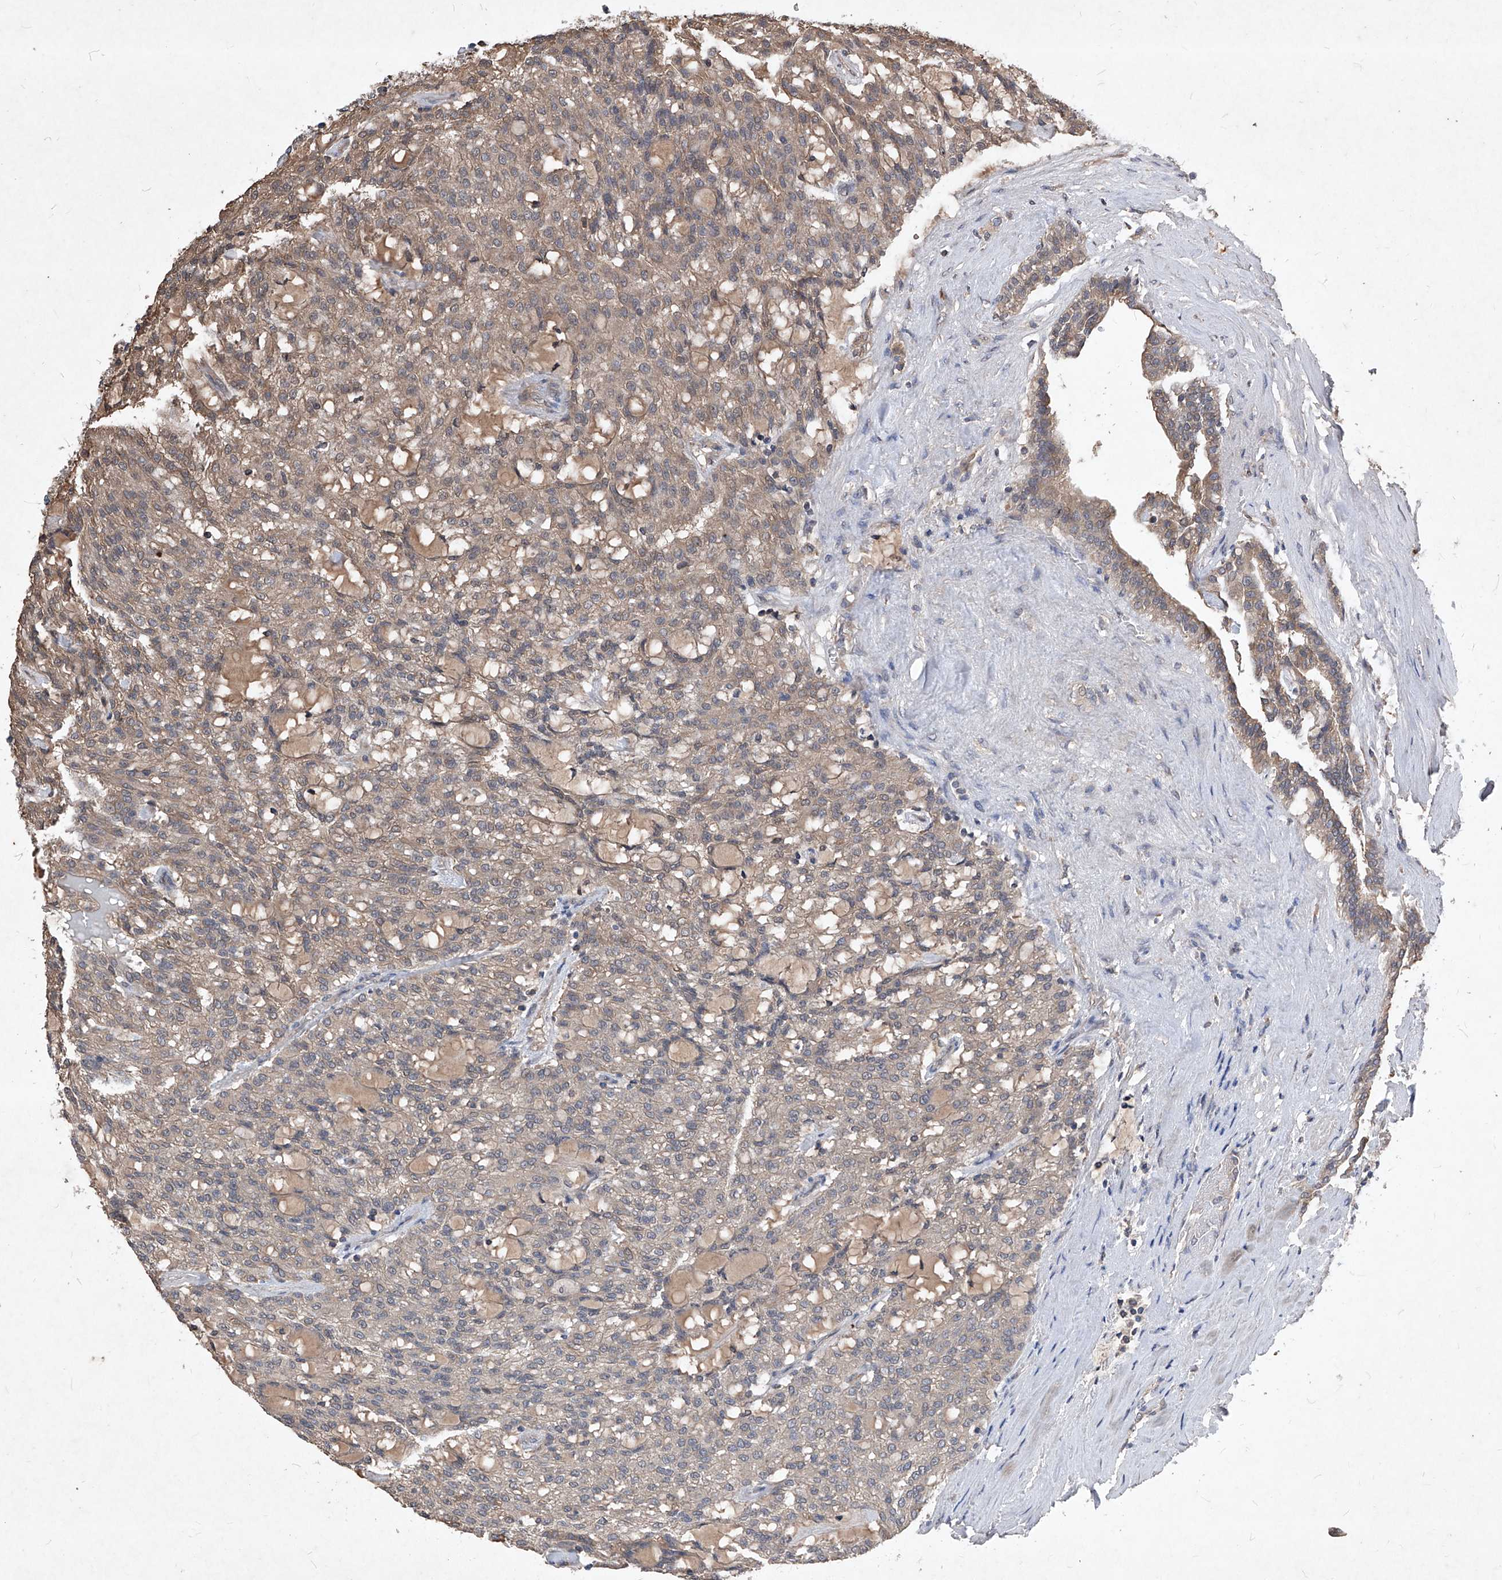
{"staining": {"intensity": "weak", "quantity": ">75%", "location": "cytoplasmic/membranous"}, "tissue": "renal cancer", "cell_type": "Tumor cells", "image_type": "cancer", "snomed": [{"axis": "morphology", "description": "Adenocarcinoma, NOS"}, {"axis": "topography", "description": "Kidney"}], "caption": "Immunohistochemistry of renal adenocarcinoma reveals low levels of weak cytoplasmic/membranous expression in about >75% of tumor cells.", "gene": "SYNGR1", "patient": {"sex": "male", "age": 63}}